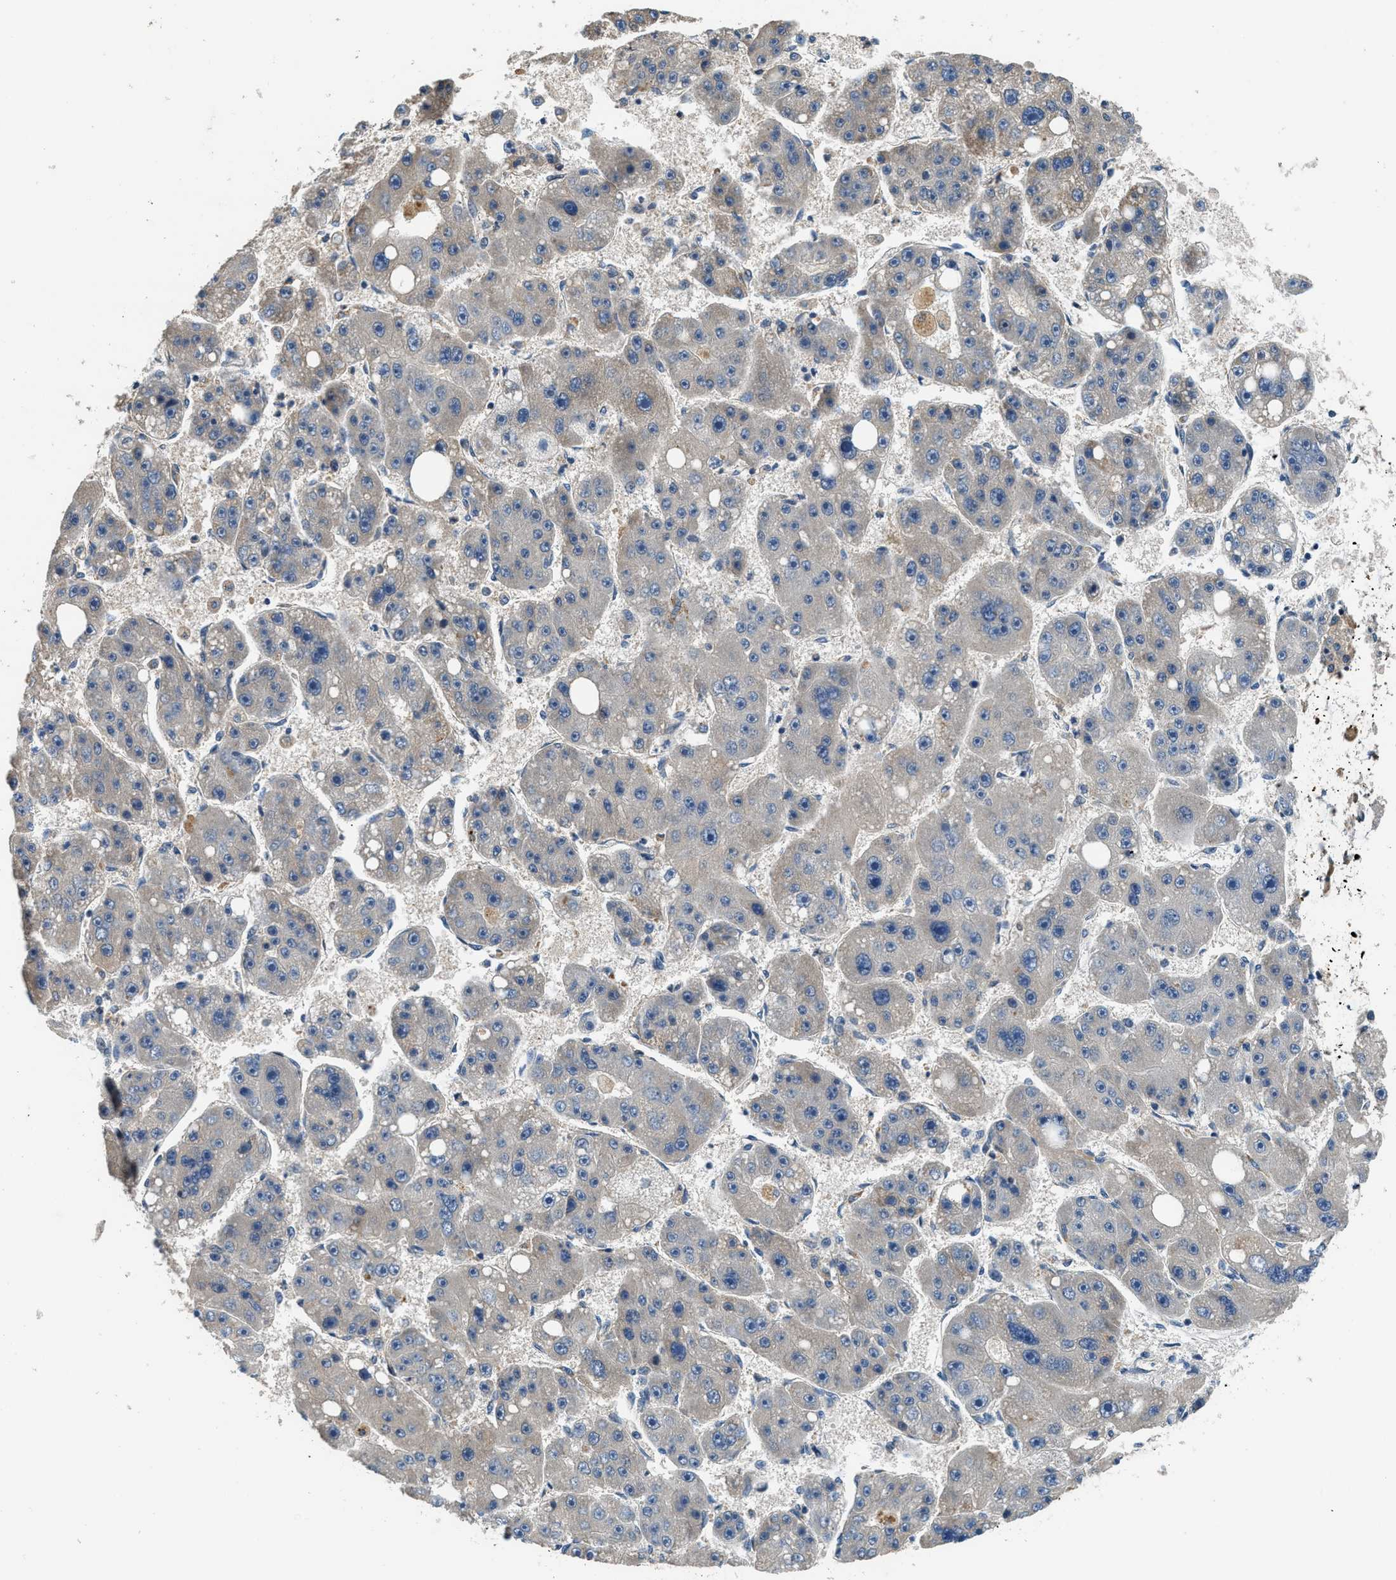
{"staining": {"intensity": "weak", "quantity": "<25%", "location": "cytoplasmic/membranous"}, "tissue": "liver cancer", "cell_type": "Tumor cells", "image_type": "cancer", "snomed": [{"axis": "morphology", "description": "Carcinoma, Hepatocellular, NOS"}, {"axis": "topography", "description": "Liver"}], "caption": "Tumor cells show no significant expression in liver cancer (hepatocellular carcinoma).", "gene": "IL3RA", "patient": {"sex": "female", "age": 61}}